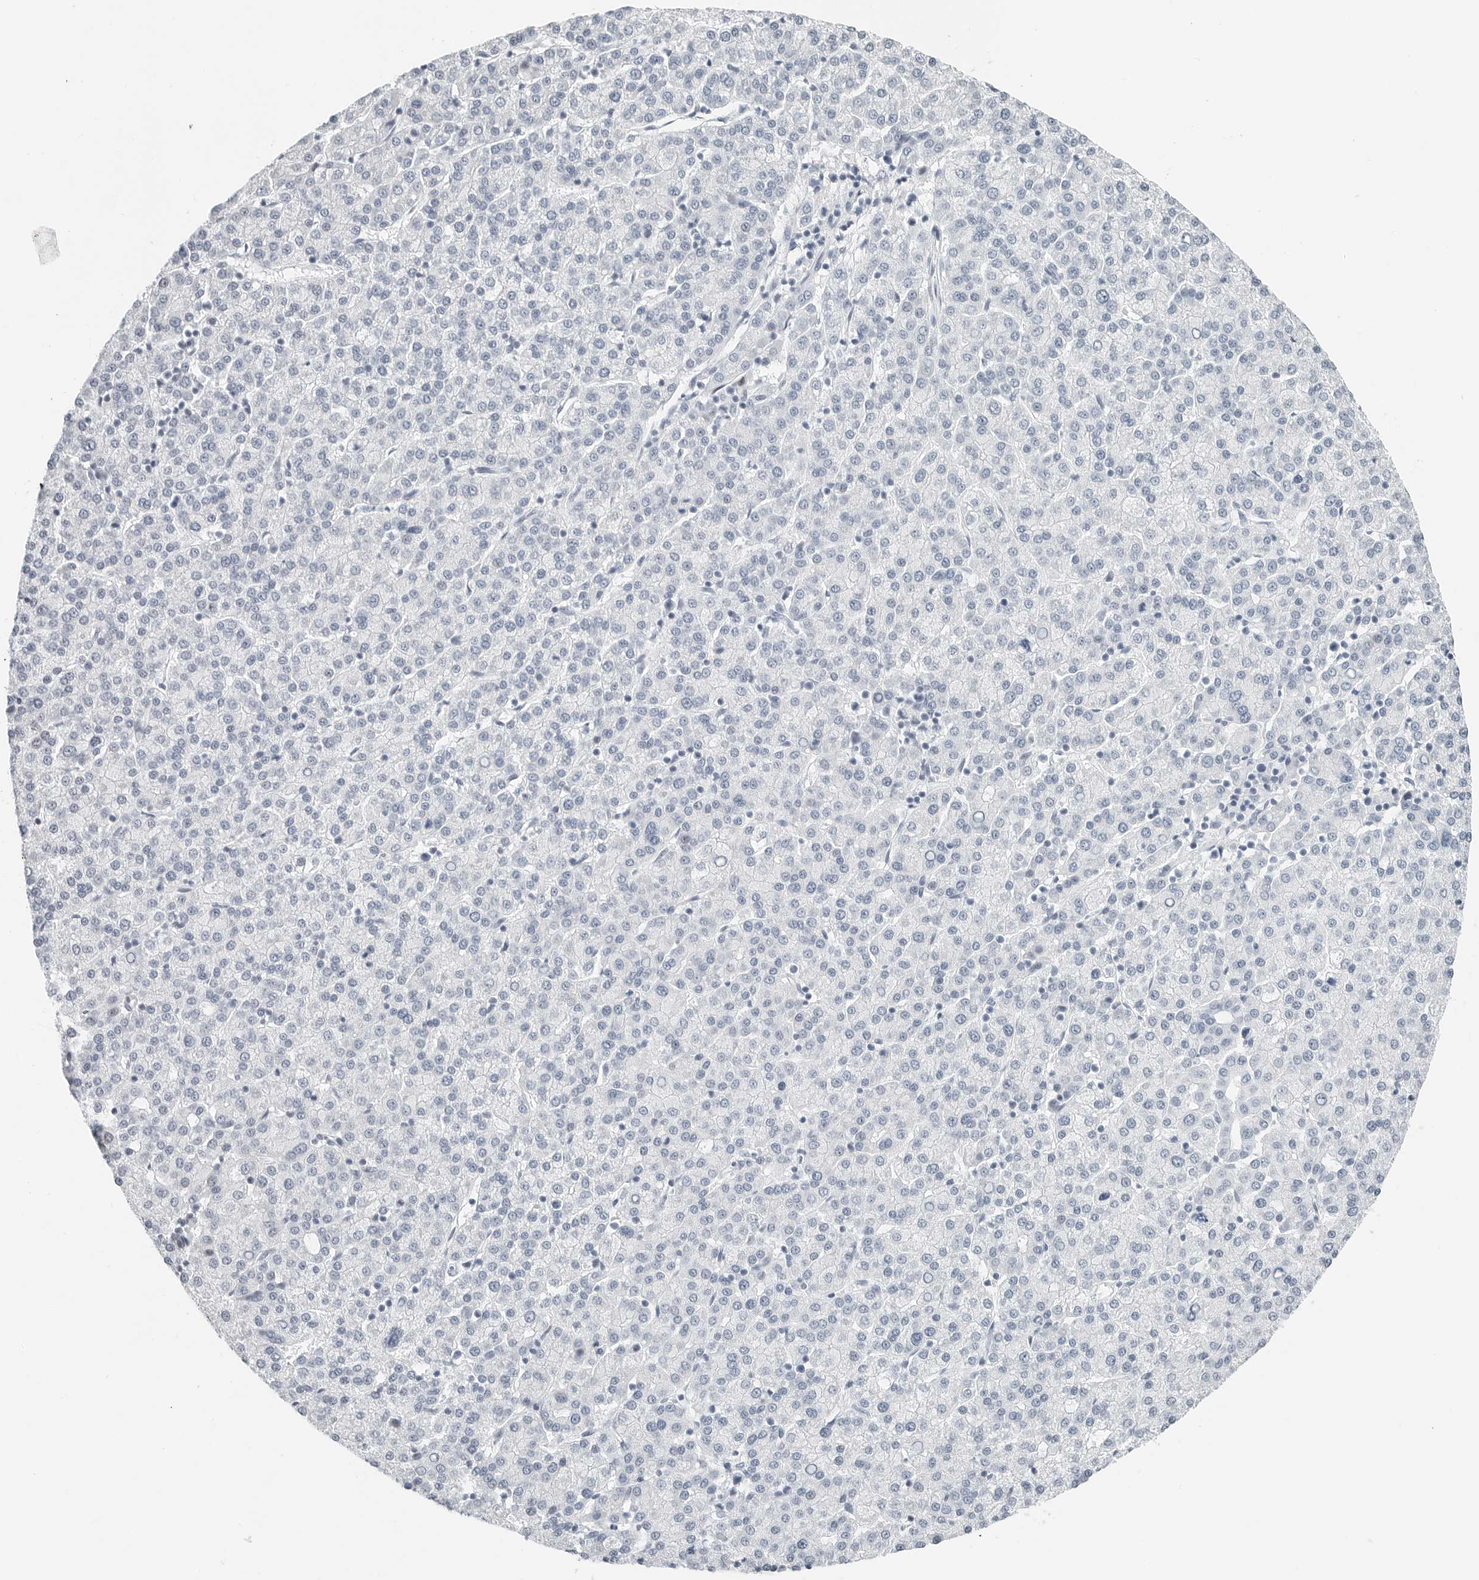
{"staining": {"intensity": "negative", "quantity": "none", "location": "none"}, "tissue": "liver cancer", "cell_type": "Tumor cells", "image_type": "cancer", "snomed": [{"axis": "morphology", "description": "Carcinoma, Hepatocellular, NOS"}, {"axis": "topography", "description": "Liver"}], "caption": "There is no significant expression in tumor cells of liver hepatocellular carcinoma.", "gene": "NTMT2", "patient": {"sex": "female", "age": 58}}